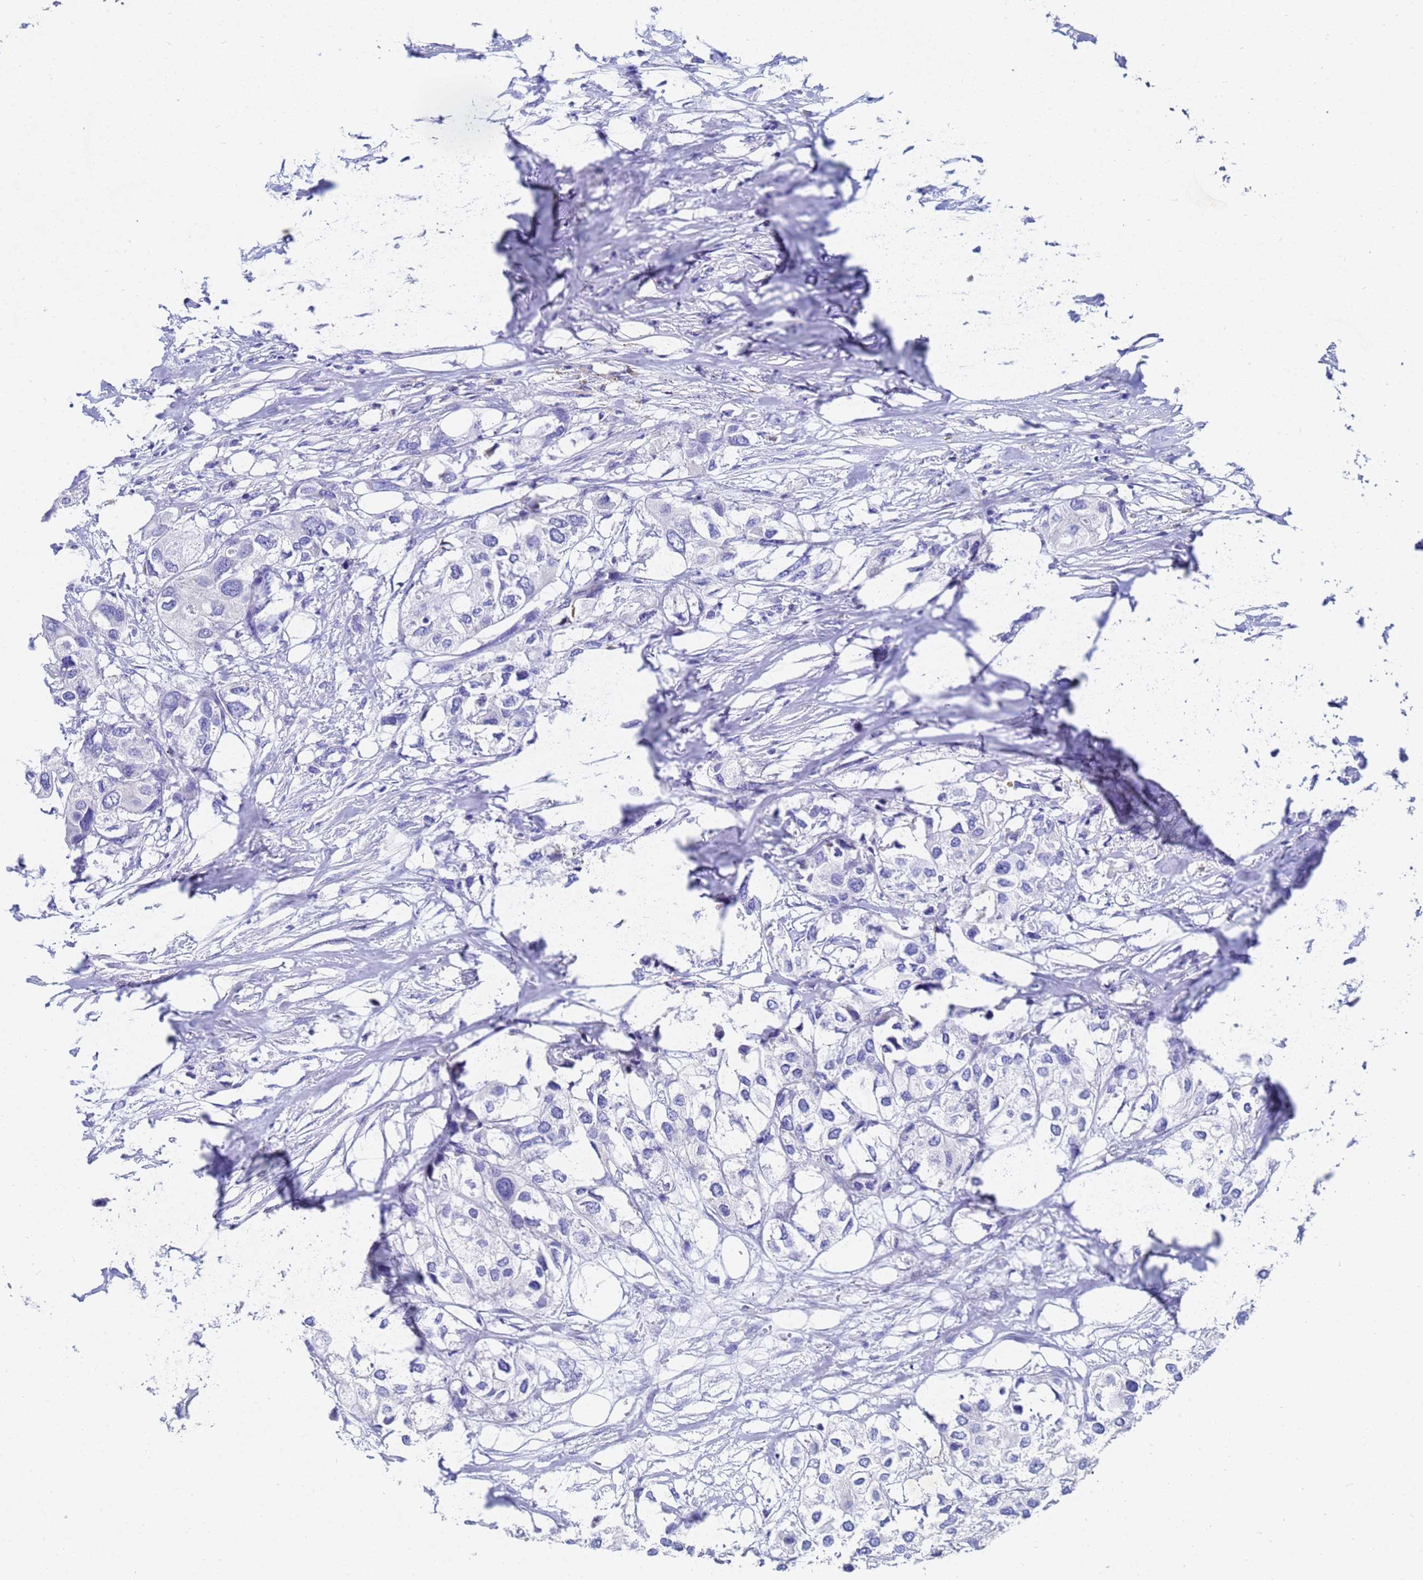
{"staining": {"intensity": "negative", "quantity": "none", "location": "none"}, "tissue": "urothelial cancer", "cell_type": "Tumor cells", "image_type": "cancer", "snomed": [{"axis": "morphology", "description": "Urothelial carcinoma, High grade"}, {"axis": "topography", "description": "Urinary bladder"}], "caption": "The immunohistochemistry micrograph has no significant expression in tumor cells of urothelial cancer tissue.", "gene": "C2orf72", "patient": {"sex": "male", "age": 64}}